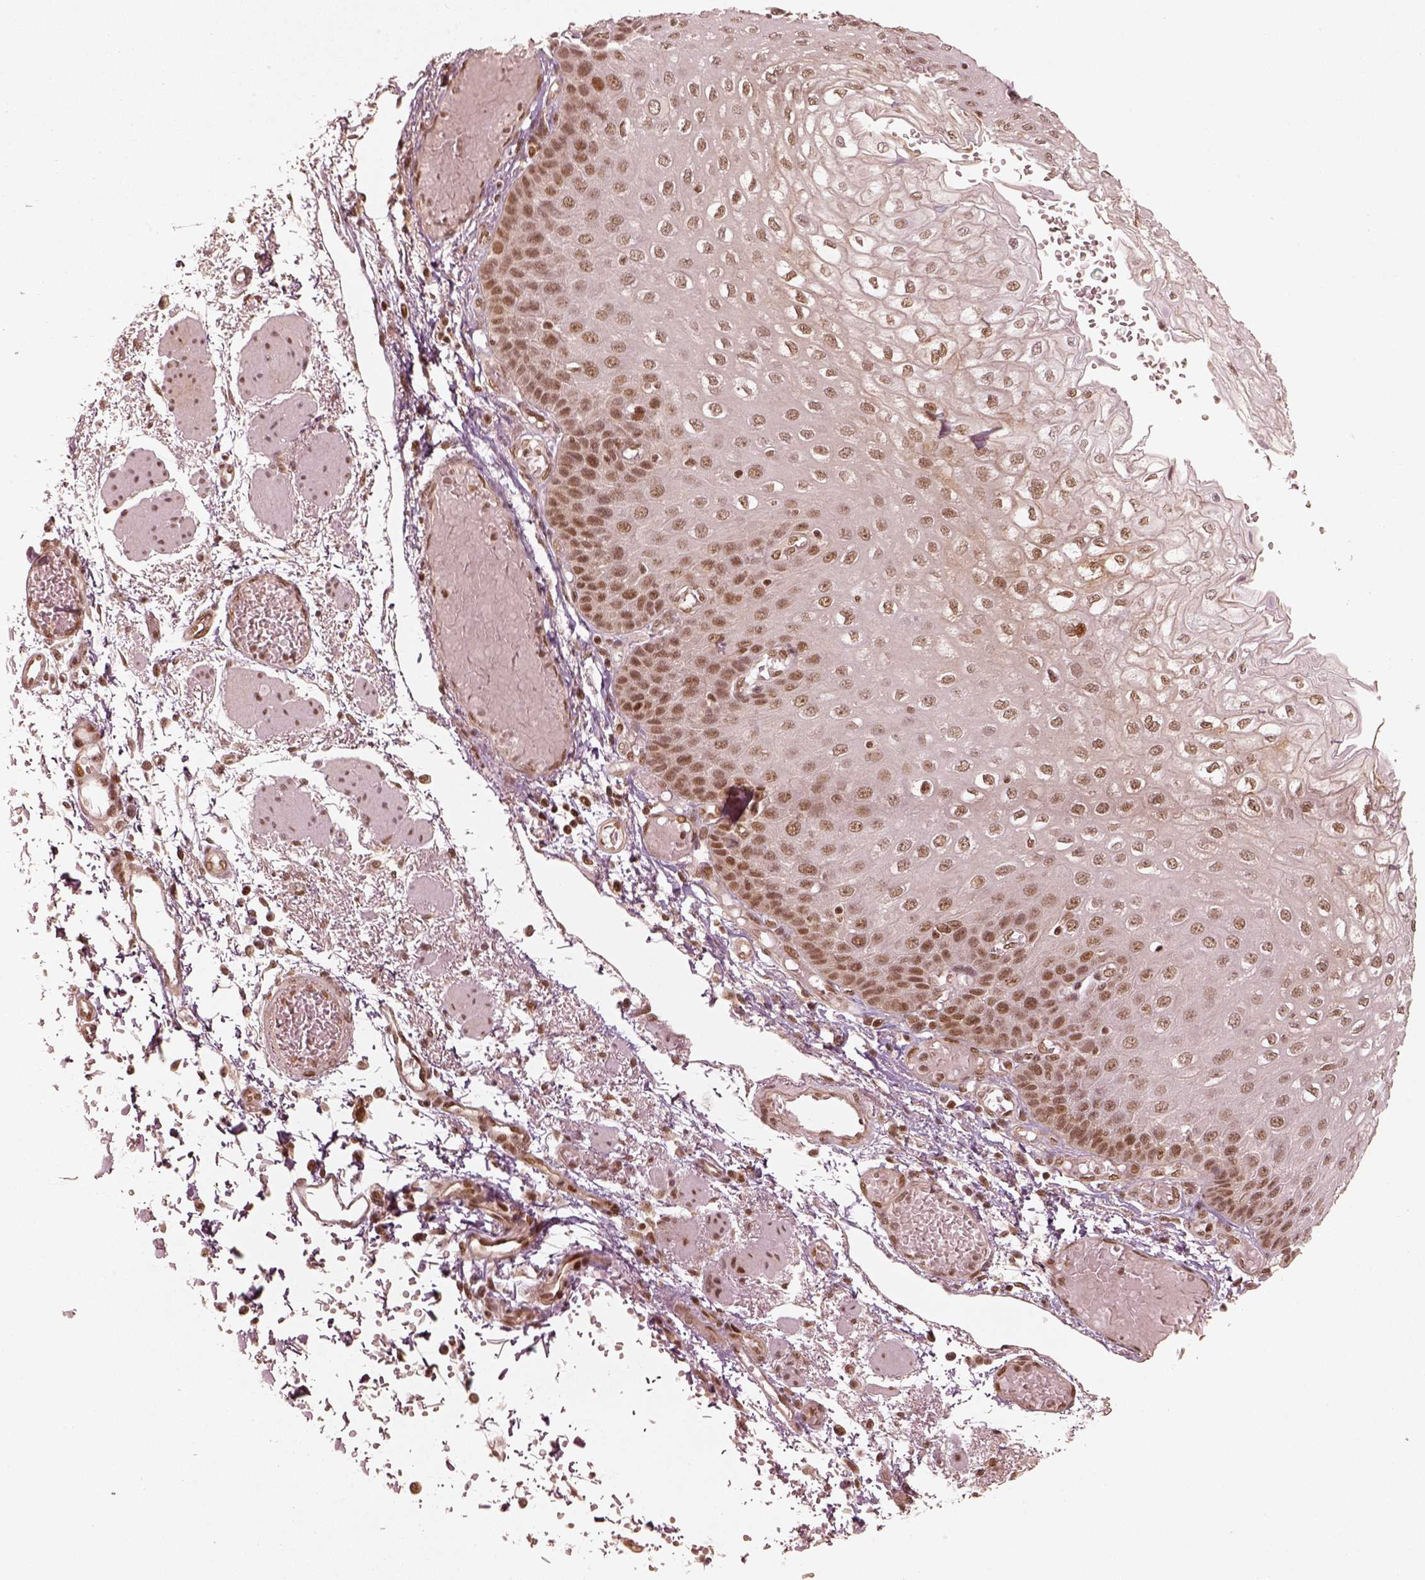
{"staining": {"intensity": "moderate", "quantity": ">75%", "location": "nuclear"}, "tissue": "esophagus", "cell_type": "Squamous epithelial cells", "image_type": "normal", "snomed": [{"axis": "morphology", "description": "Normal tissue, NOS"}, {"axis": "morphology", "description": "Adenocarcinoma, NOS"}, {"axis": "topography", "description": "Esophagus"}], "caption": "Protein expression analysis of normal human esophagus reveals moderate nuclear staining in about >75% of squamous epithelial cells.", "gene": "GMEB2", "patient": {"sex": "male", "age": 81}}